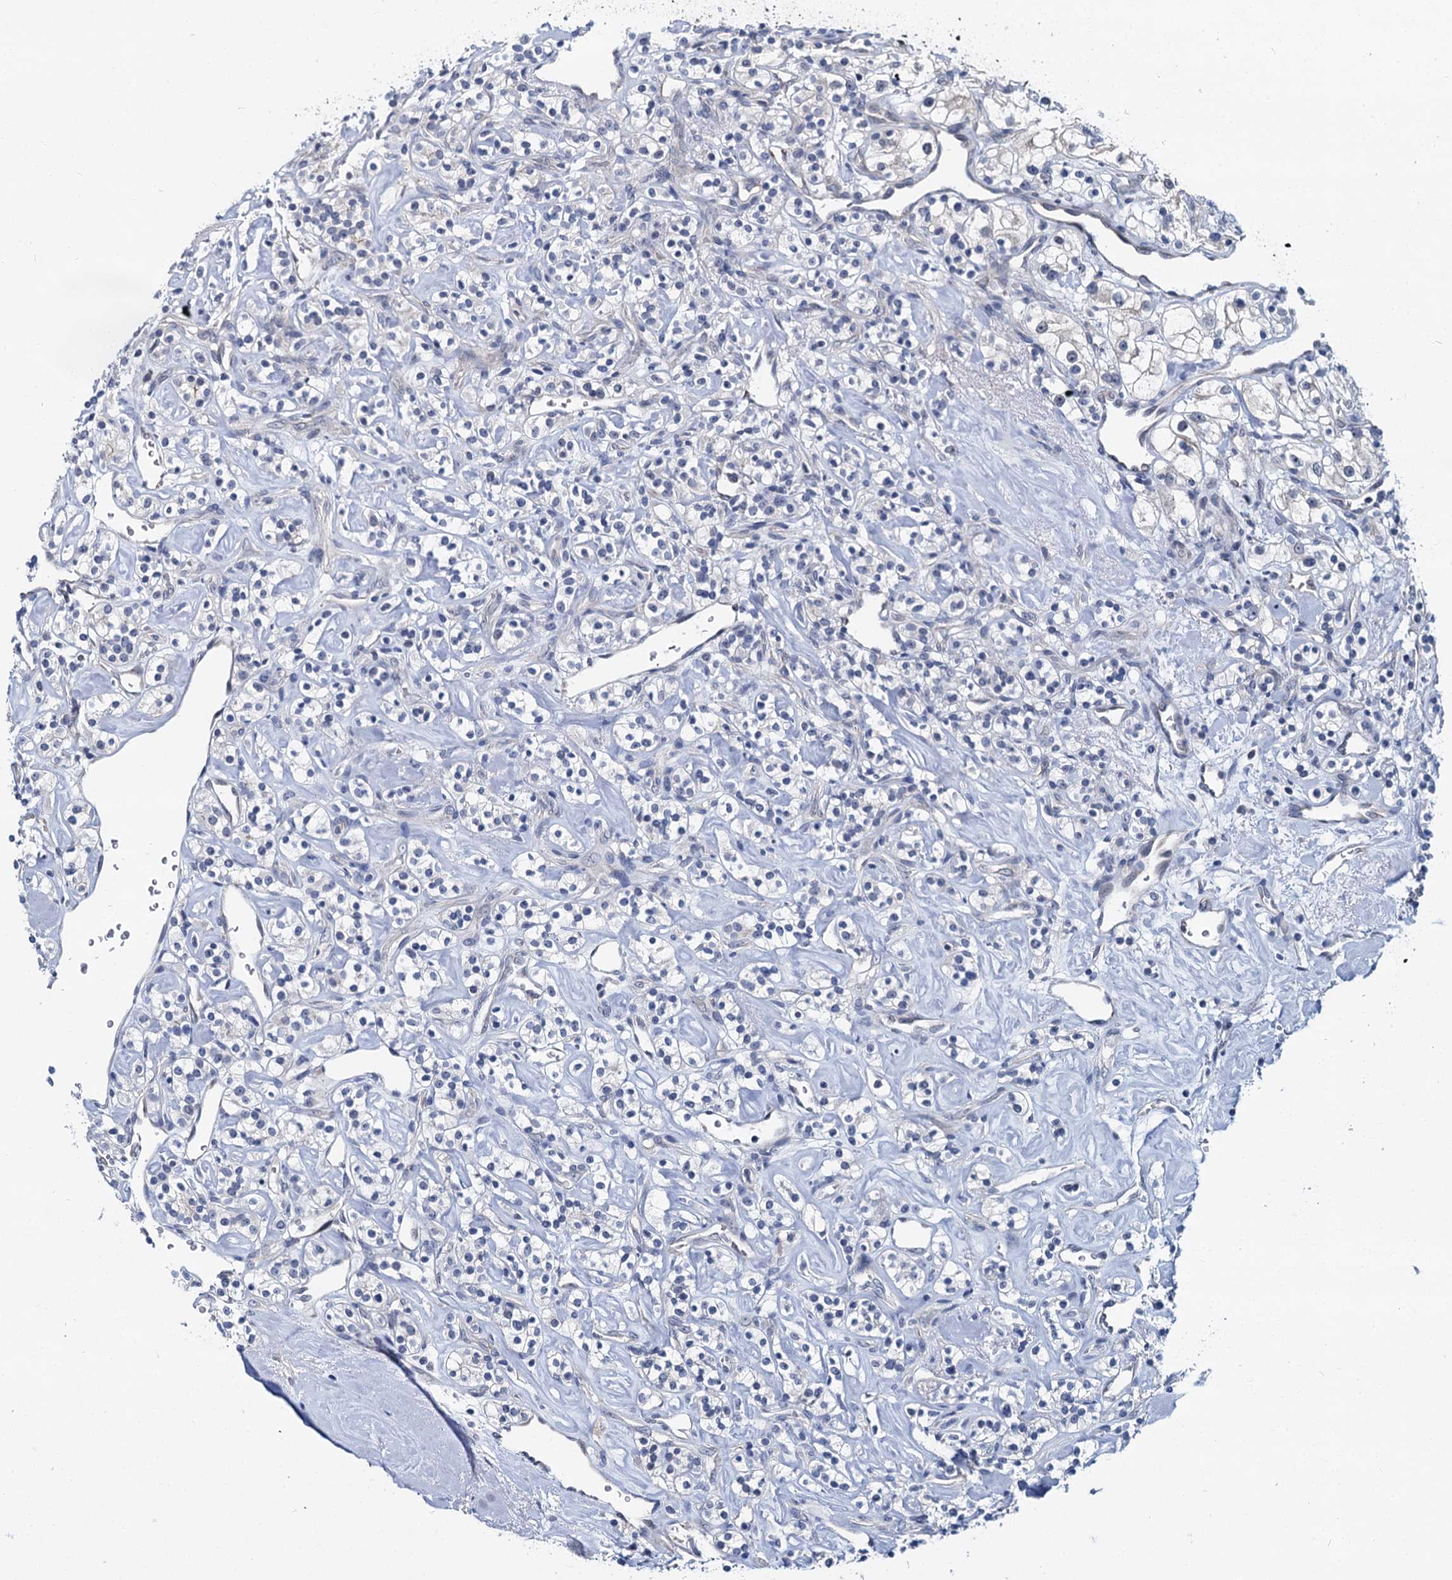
{"staining": {"intensity": "negative", "quantity": "none", "location": "none"}, "tissue": "renal cancer", "cell_type": "Tumor cells", "image_type": "cancer", "snomed": [{"axis": "morphology", "description": "Adenocarcinoma, NOS"}, {"axis": "topography", "description": "Kidney"}], "caption": "Immunohistochemistry image of neoplastic tissue: human adenocarcinoma (renal) stained with DAB (3,3'-diaminobenzidine) demonstrates no significant protein staining in tumor cells. (DAB (3,3'-diaminobenzidine) immunohistochemistry (IHC) visualized using brightfield microscopy, high magnification).", "gene": "MIOX", "patient": {"sex": "male", "age": 77}}